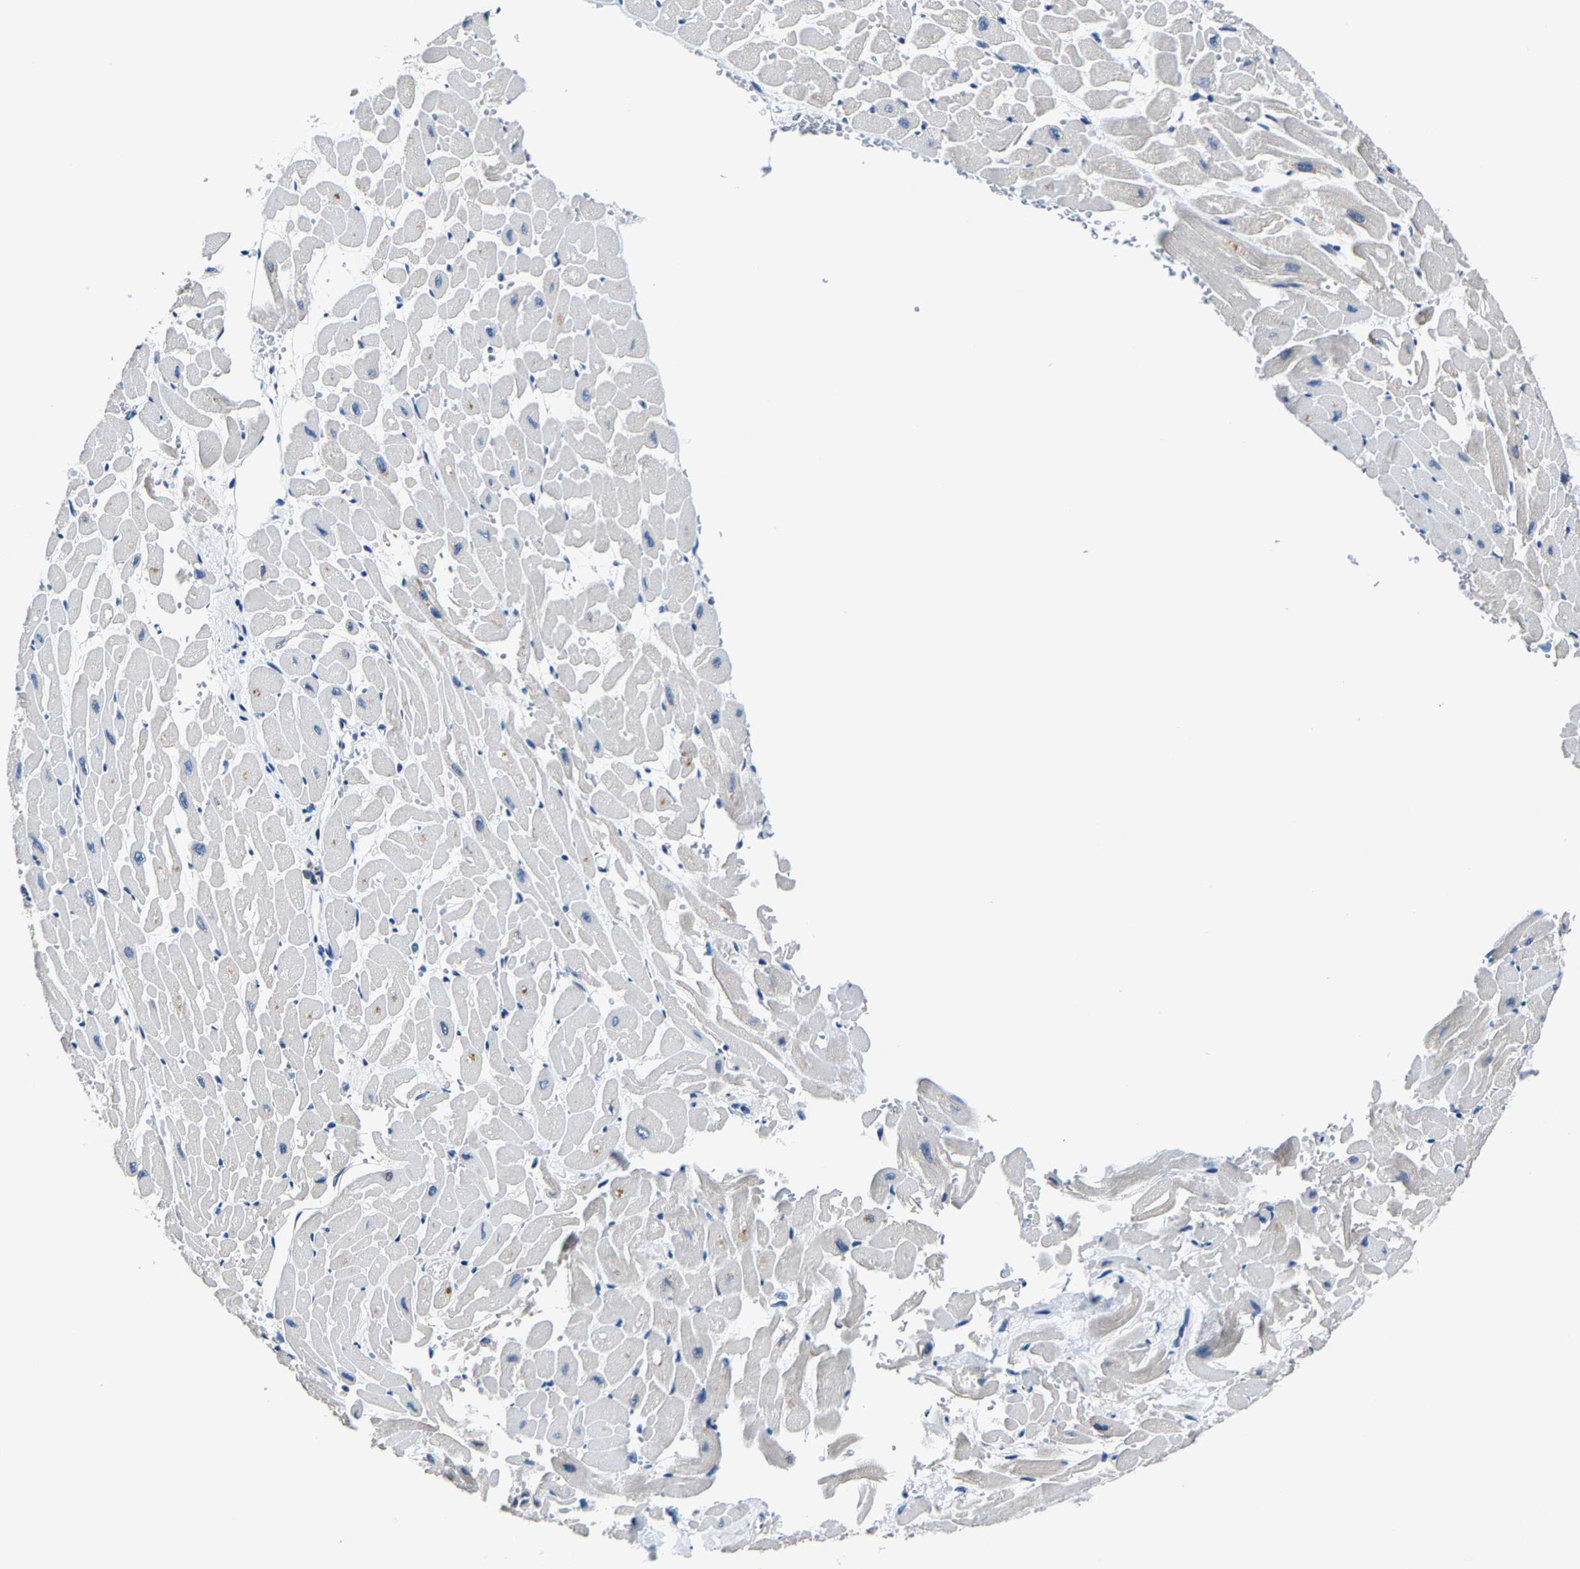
{"staining": {"intensity": "weak", "quantity": "<25%", "location": "cytoplasmic/membranous"}, "tissue": "heart muscle", "cell_type": "Cardiomyocytes", "image_type": "normal", "snomed": [{"axis": "morphology", "description": "Normal tissue, NOS"}, {"axis": "topography", "description": "Heart"}], "caption": "Immunohistochemistry image of normal heart muscle: heart muscle stained with DAB reveals no significant protein positivity in cardiomyocytes. (DAB immunohistochemistry, high magnification).", "gene": "METTL1", "patient": {"sex": "male", "age": 45}}